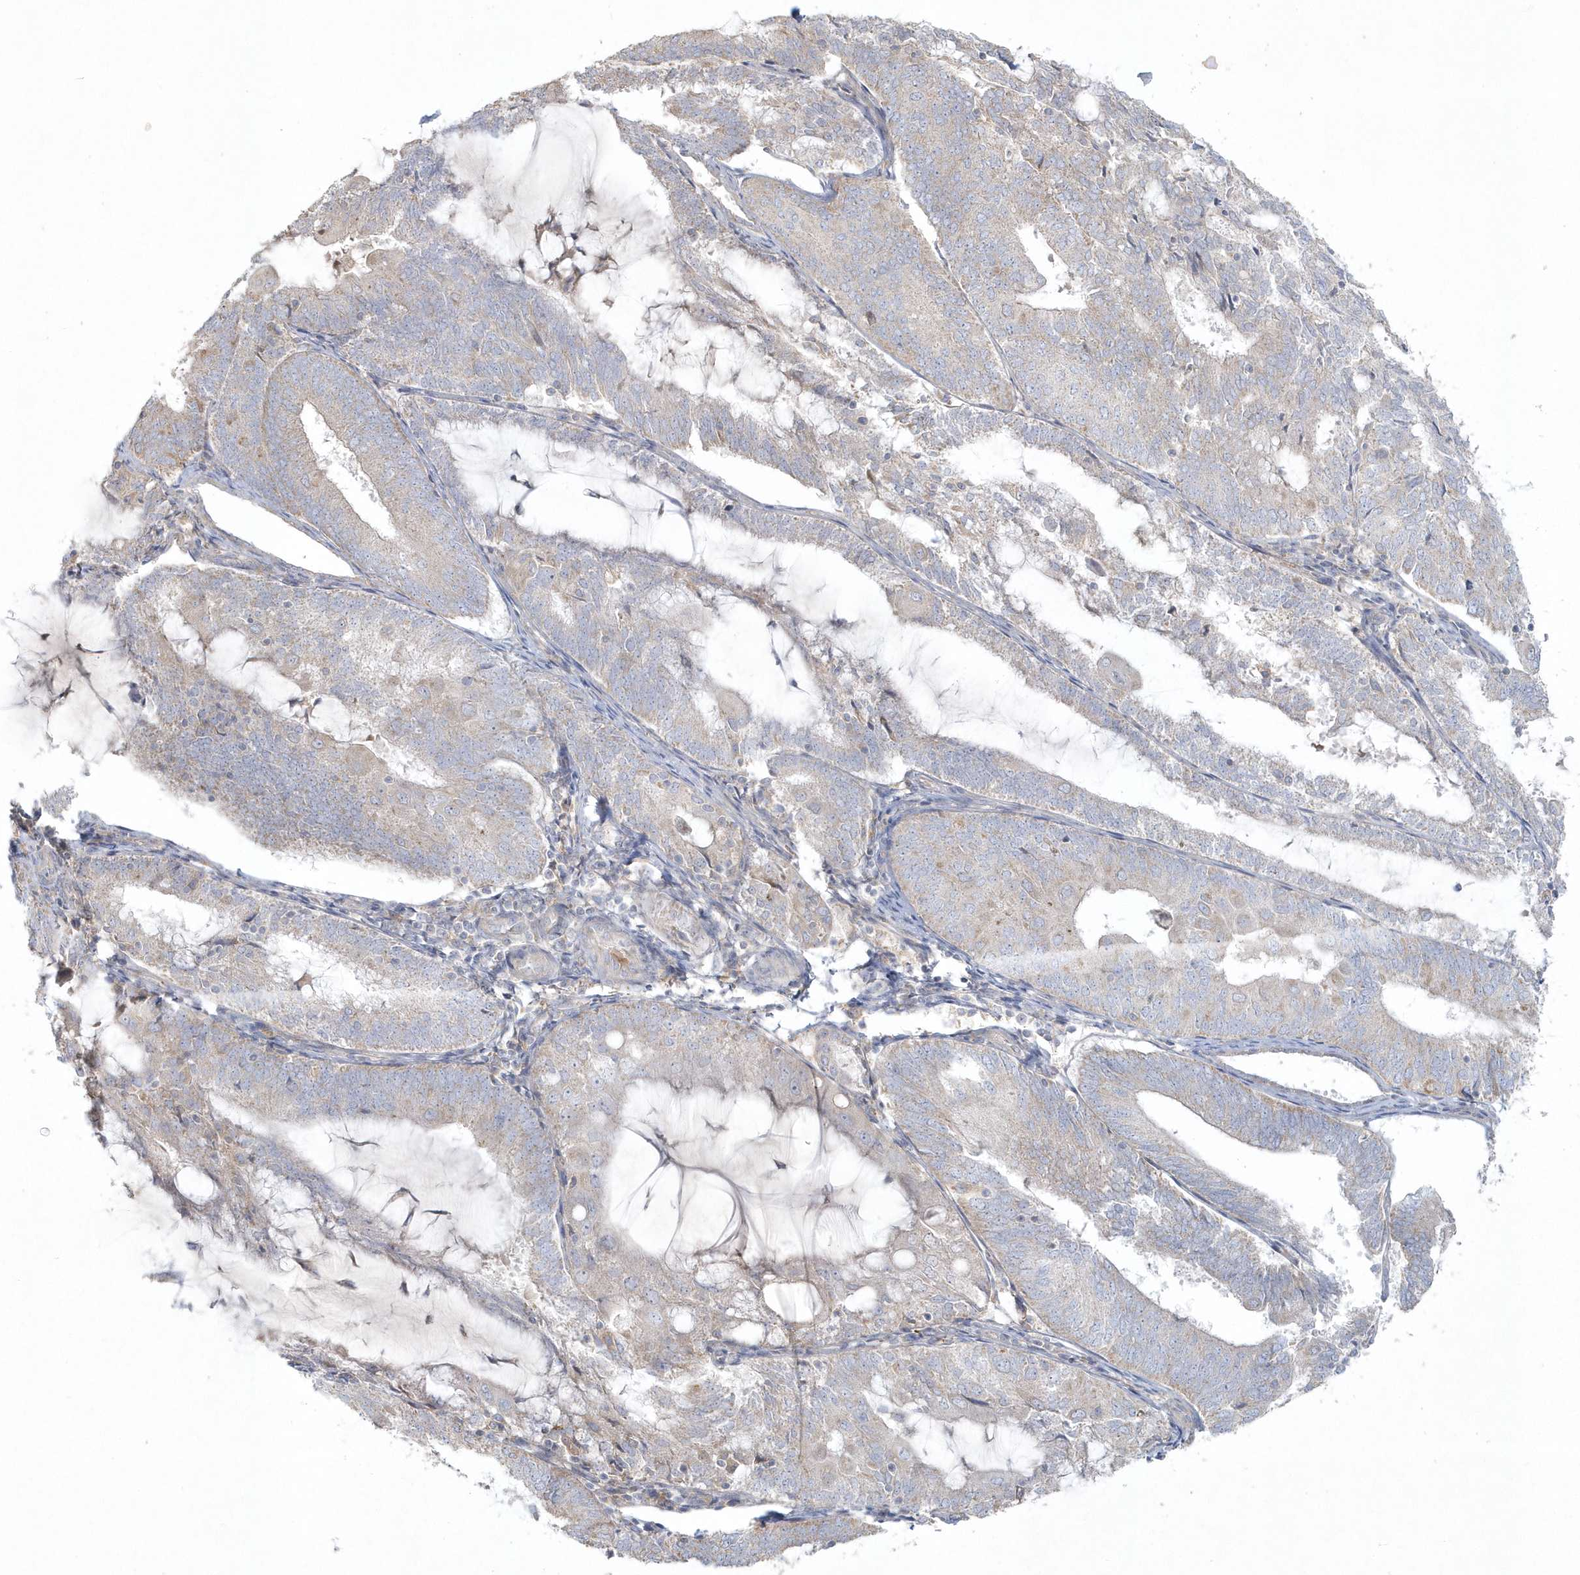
{"staining": {"intensity": "weak", "quantity": "<25%", "location": "cytoplasmic/membranous"}, "tissue": "endometrial cancer", "cell_type": "Tumor cells", "image_type": "cancer", "snomed": [{"axis": "morphology", "description": "Adenocarcinoma, NOS"}, {"axis": "topography", "description": "Endometrium"}], "caption": "This is an IHC micrograph of human endometrial cancer (adenocarcinoma). There is no positivity in tumor cells.", "gene": "BLTP3A", "patient": {"sex": "female", "age": 81}}